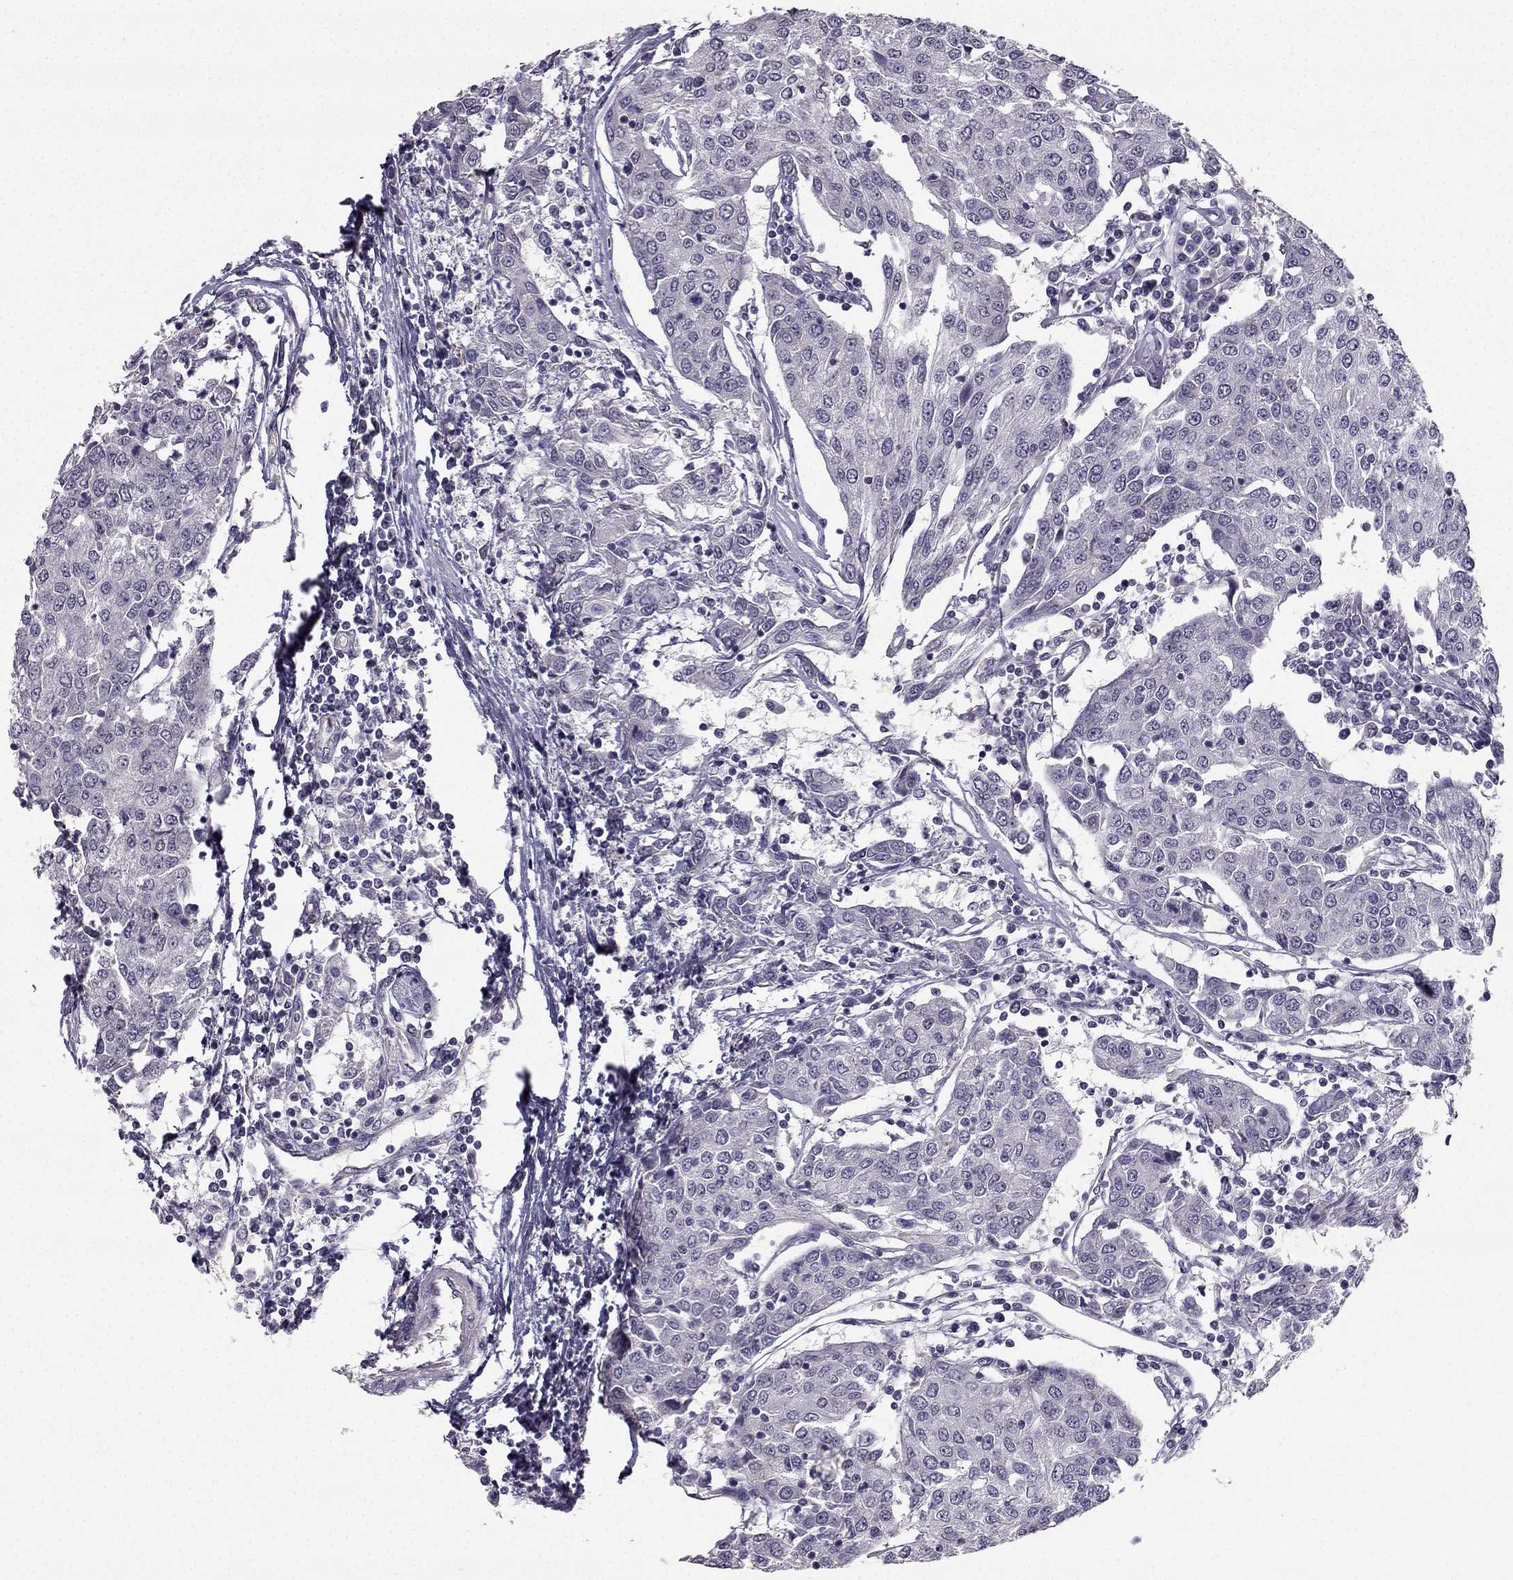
{"staining": {"intensity": "negative", "quantity": "none", "location": "none"}, "tissue": "urothelial cancer", "cell_type": "Tumor cells", "image_type": "cancer", "snomed": [{"axis": "morphology", "description": "Urothelial carcinoma, High grade"}, {"axis": "topography", "description": "Urinary bladder"}], "caption": "Urothelial cancer stained for a protein using immunohistochemistry (IHC) shows no expression tumor cells.", "gene": "TSPYL5", "patient": {"sex": "female", "age": 85}}